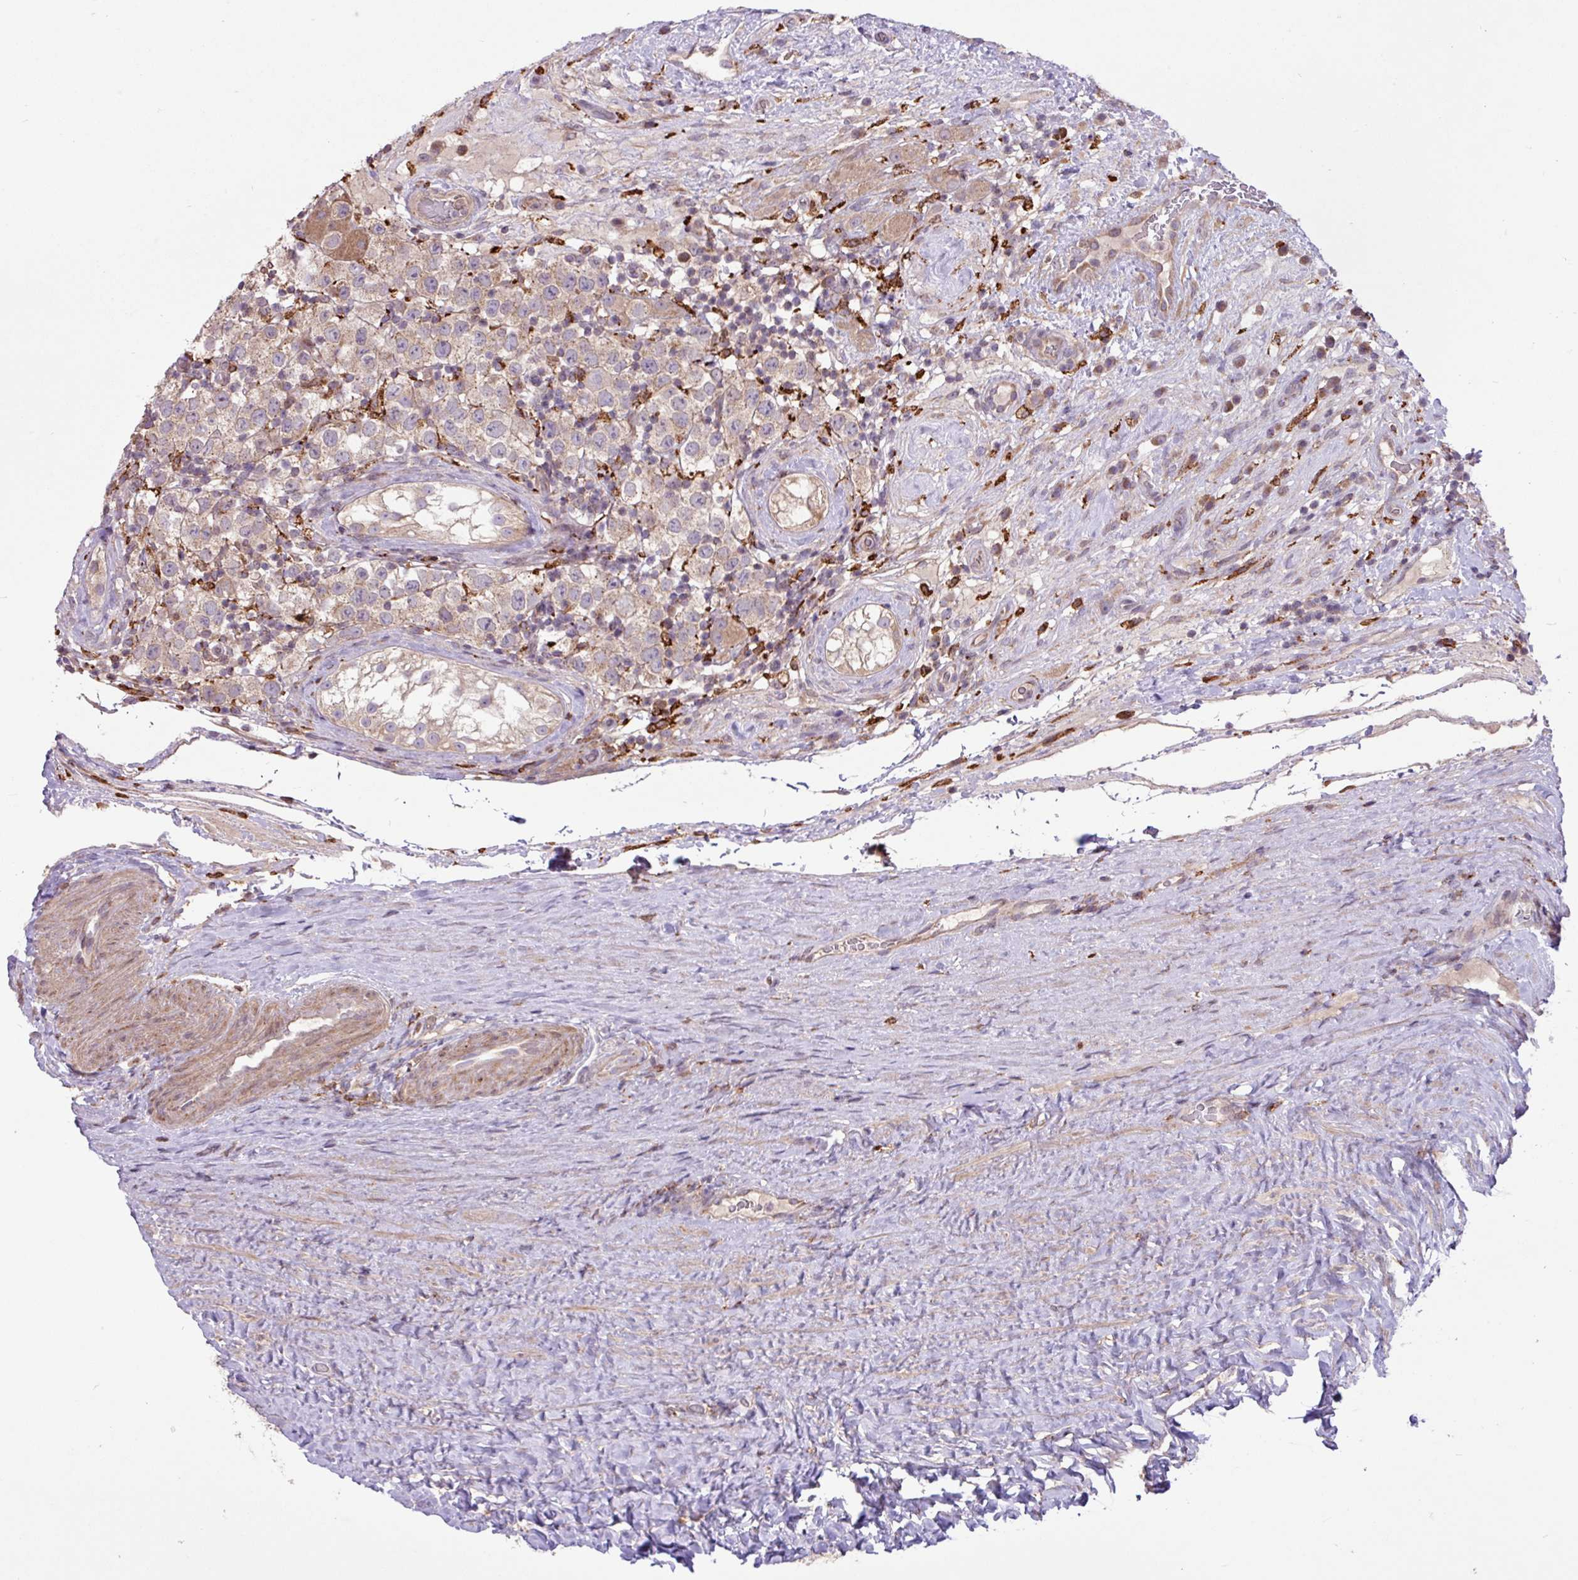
{"staining": {"intensity": "weak", "quantity": "25%-75%", "location": "cytoplasmic/membranous"}, "tissue": "testis cancer", "cell_type": "Tumor cells", "image_type": "cancer", "snomed": [{"axis": "morphology", "description": "Seminoma, NOS"}, {"axis": "morphology", "description": "Carcinoma, Embryonal, NOS"}, {"axis": "topography", "description": "Testis"}], "caption": "Human testis cancer stained with a protein marker displays weak staining in tumor cells.", "gene": "ARHGEF25", "patient": {"sex": "male", "age": 41}}